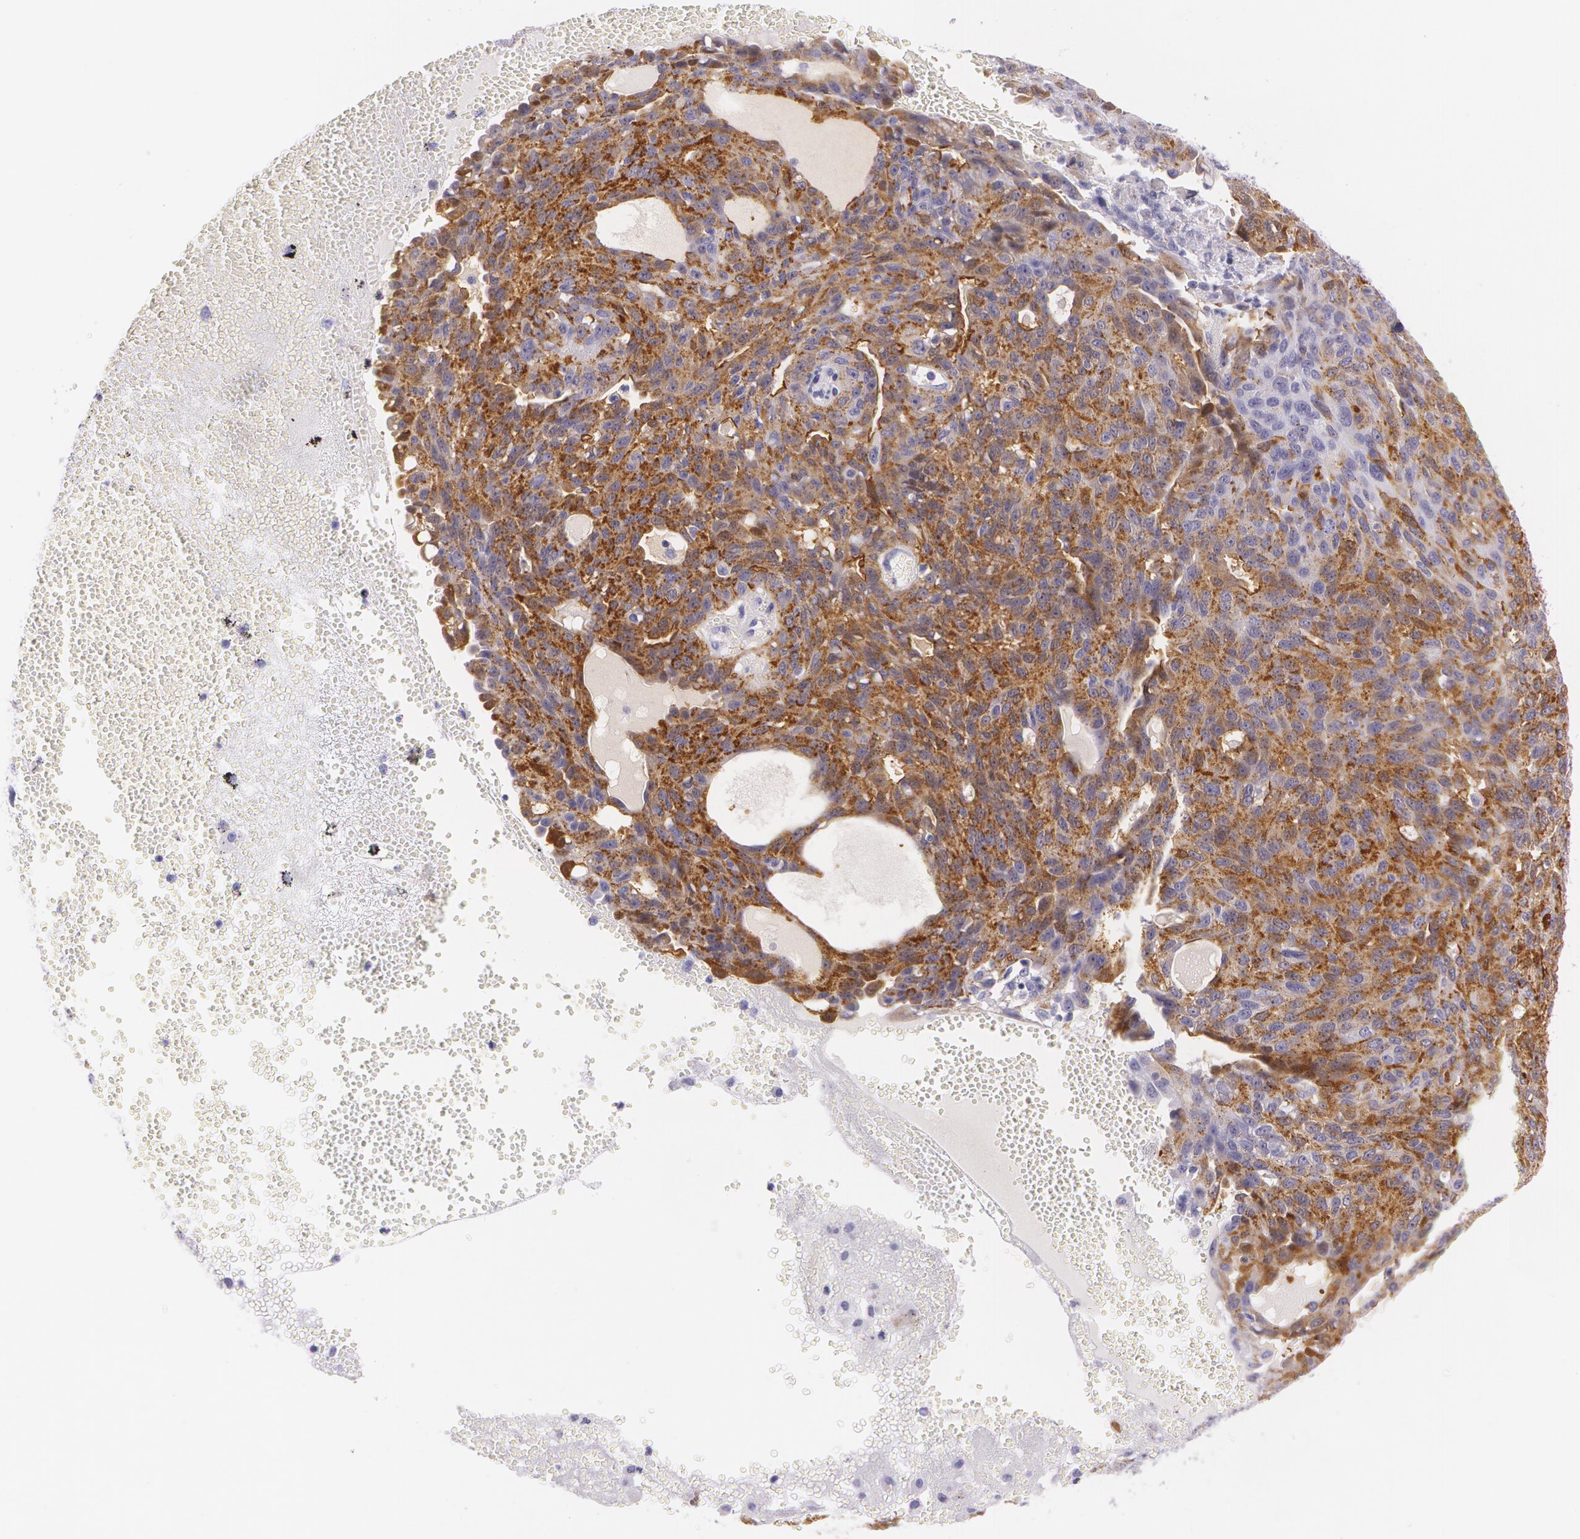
{"staining": {"intensity": "strong", "quantity": ">75%", "location": "cytoplasmic/membranous"}, "tissue": "ovarian cancer", "cell_type": "Tumor cells", "image_type": "cancer", "snomed": [{"axis": "morphology", "description": "Carcinoma, endometroid"}, {"axis": "topography", "description": "Ovary"}], "caption": "Human ovarian endometroid carcinoma stained for a protein (brown) reveals strong cytoplasmic/membranous positive positivity in approximately >75% of tumor cells.", "gene": "SNCG", "patient": {"sex": "female", "age": 60}}